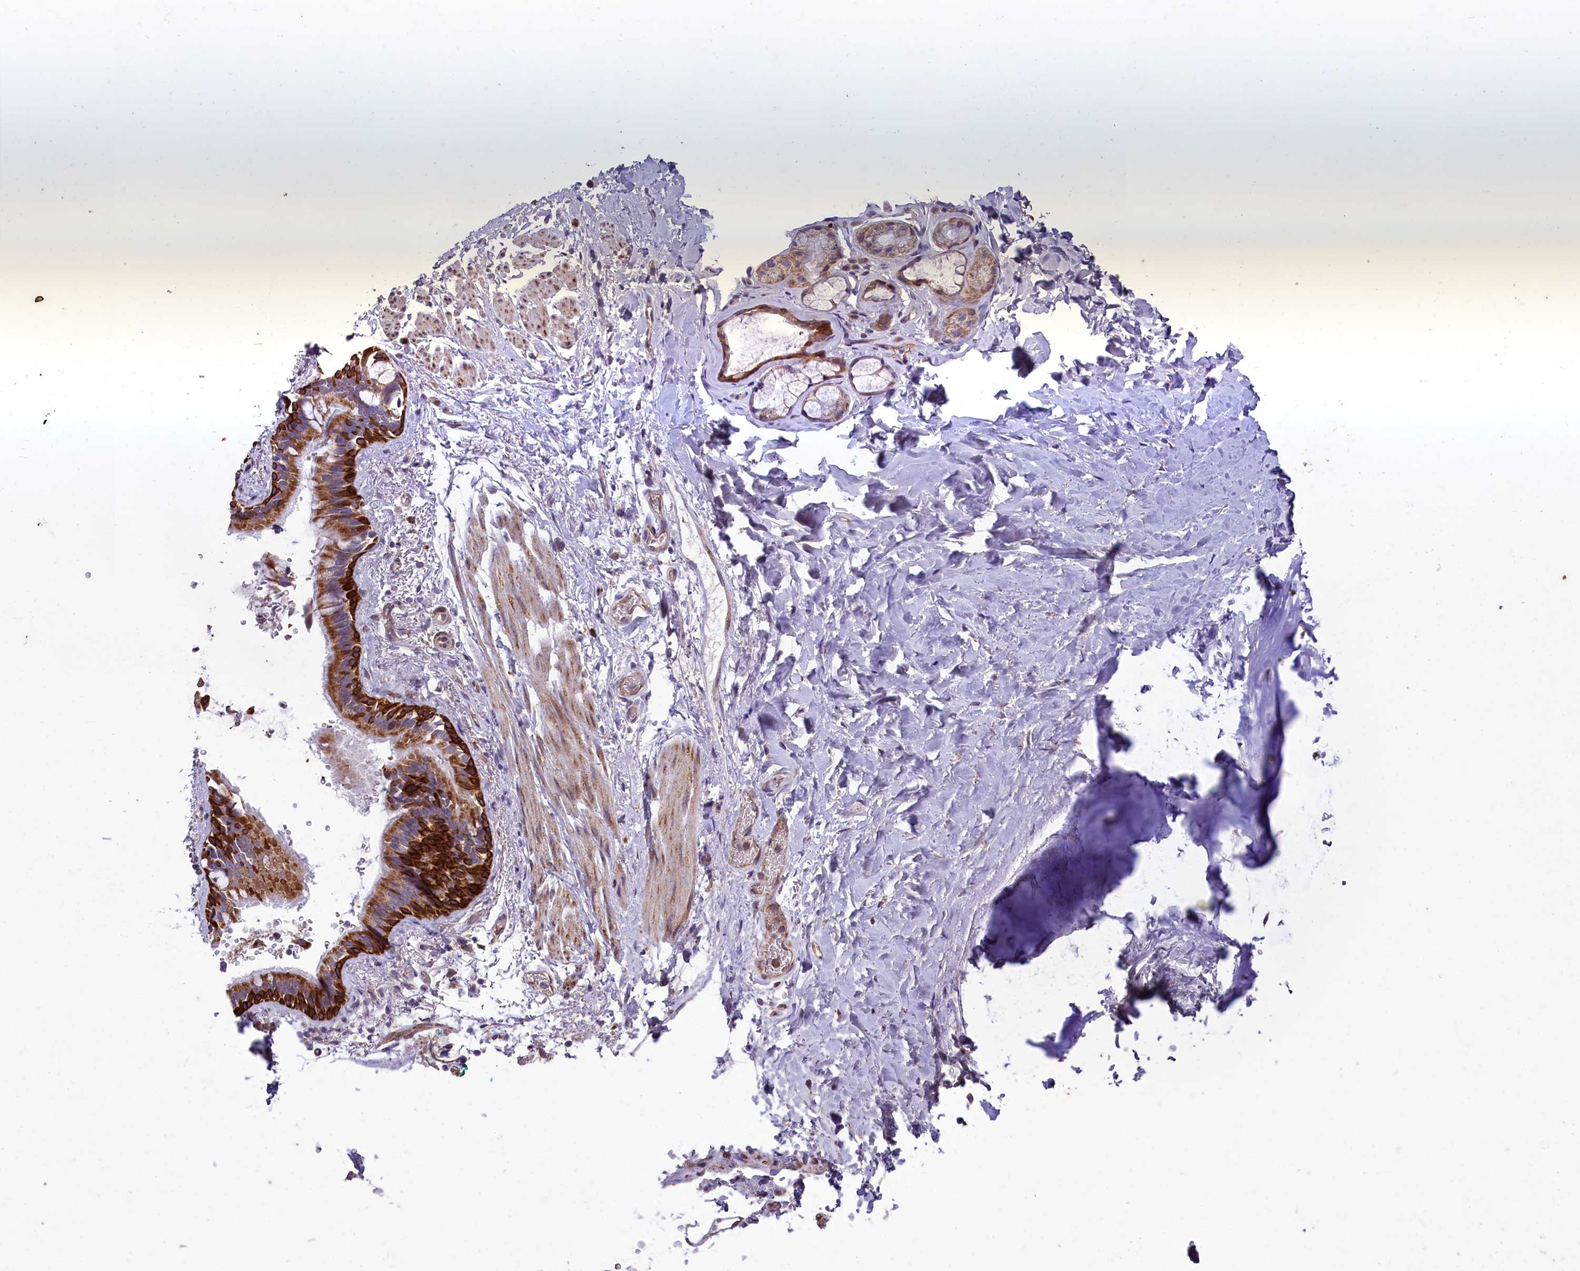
{"staining": {"intensity": "negative", "quantity": "none", "location": "none"}, "tissue": "adipose tissue", "cell_type": "Adipocytes", "image_type": "normal", "snomed": [{"axis": "morphology", "description": "Normal tissue, NOS"}, {"axis": "topography", "description": "Lymph node"}, {"axis": "topography", "description": "Bronchus"}], "caption": "Immunohistochemical staining of normal adipose tissue demonstrates no significant positivity in adipocytes. The staining was performed using DAB (3,3'-diaminobenzidine) to visualize the protein expression in brown, while the nuclei were stained in blue with hematoxylin (Magnification: 20x).", "gene": "ACAD8", "patient": {"sex": "male", "age": 63}}